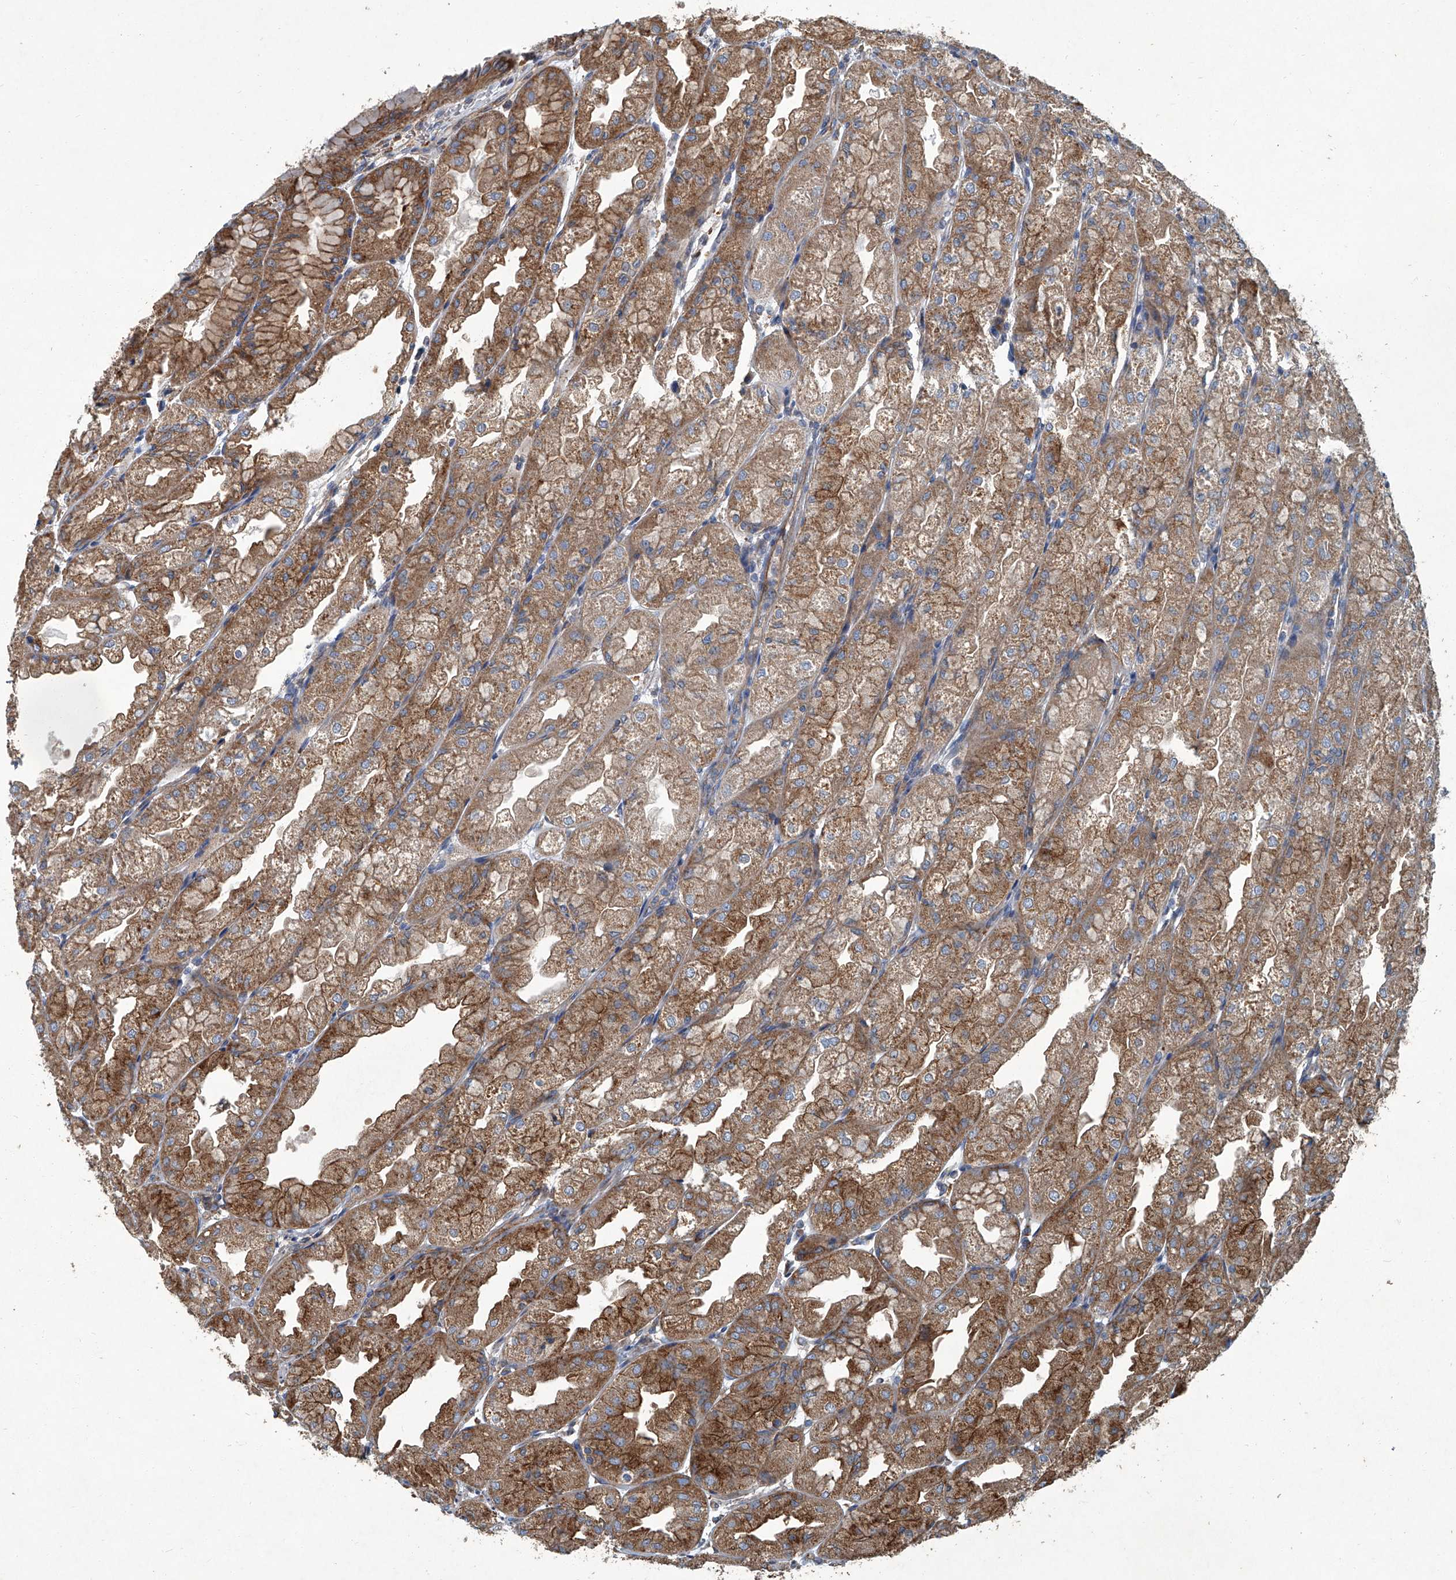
{"staining": {"intensity": "strong", "quantity": "25%-75%", "location": "cytoplasmic/membranous"}, "tissue": "stomach", "cell_type": "Glandular cells", "image_type": "normal", "snomed": [{"axis": "morphology", "description": "Normal tissue, NOS"}, {"axis": "topography", "description": "Stomach, upper"}], "caption": "This image shows immunohistochemistry (IHC) staining of benign human stomach, with high strong cytoplasmic/membranous staining in about 25%-75% of glandular cells.", "gene": "PIGH", "patient": {"sex": "male", "age": 47}}